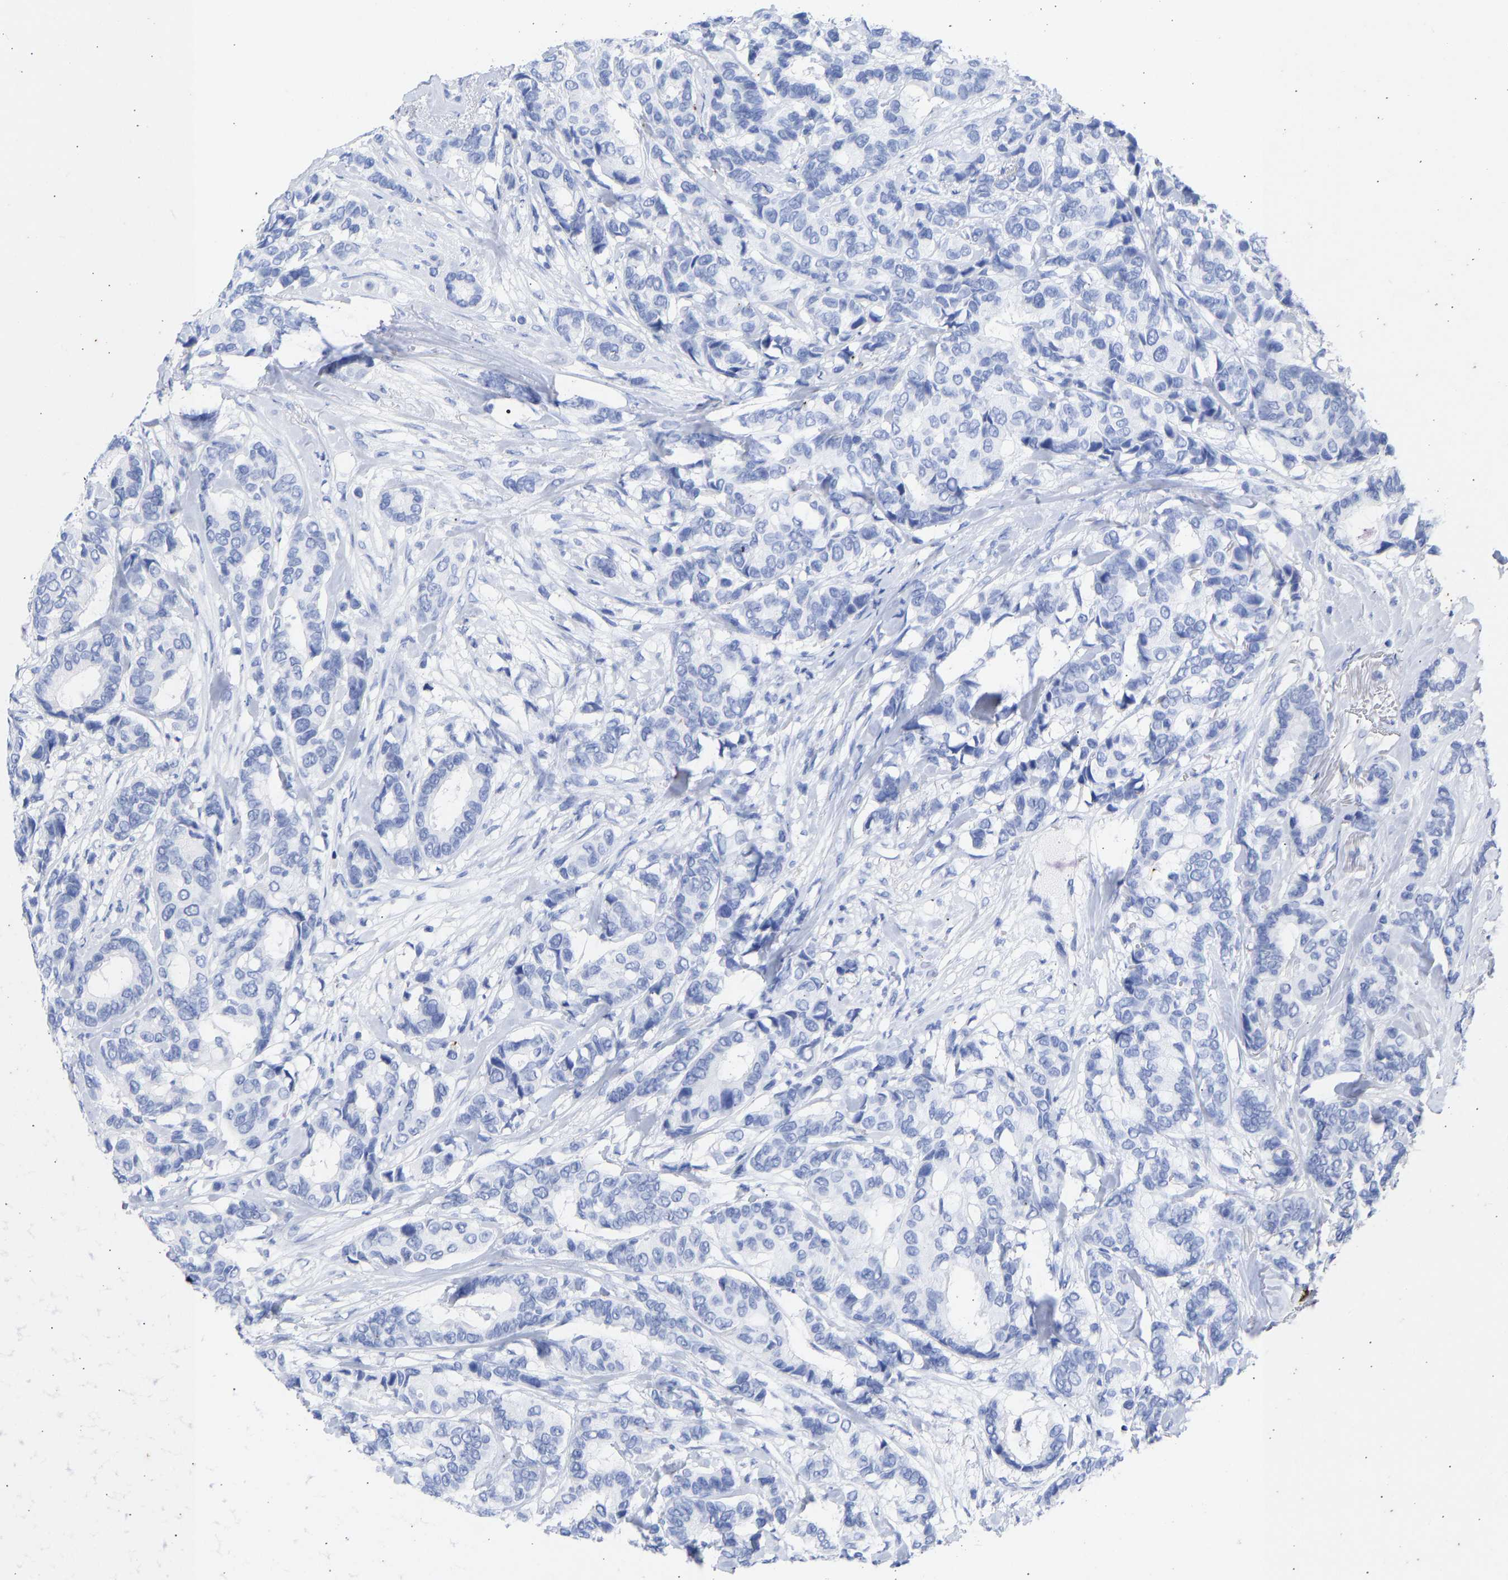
{"staining": {"intensity": "negative", "quantity": "none", "location": "none"}, "tissue": "breast cancer", "cell_type": "Tumor cells", "image_type": "cancer", "snomed": [{"axis": "morphology", "description": "Duct carcinoma"}, {"axis": "topography", "description": "Breast"}], "caption": "This is a image of IHC staining of infiltrating ductal carcinoma (breast), which shows no positivity in tumor cells. (DAB (3,3'-diaminobenzidine) IHC with hematoxylin counter stain).", "gene": "KRT1", "patient": {"sex": "female", "age": 87}}